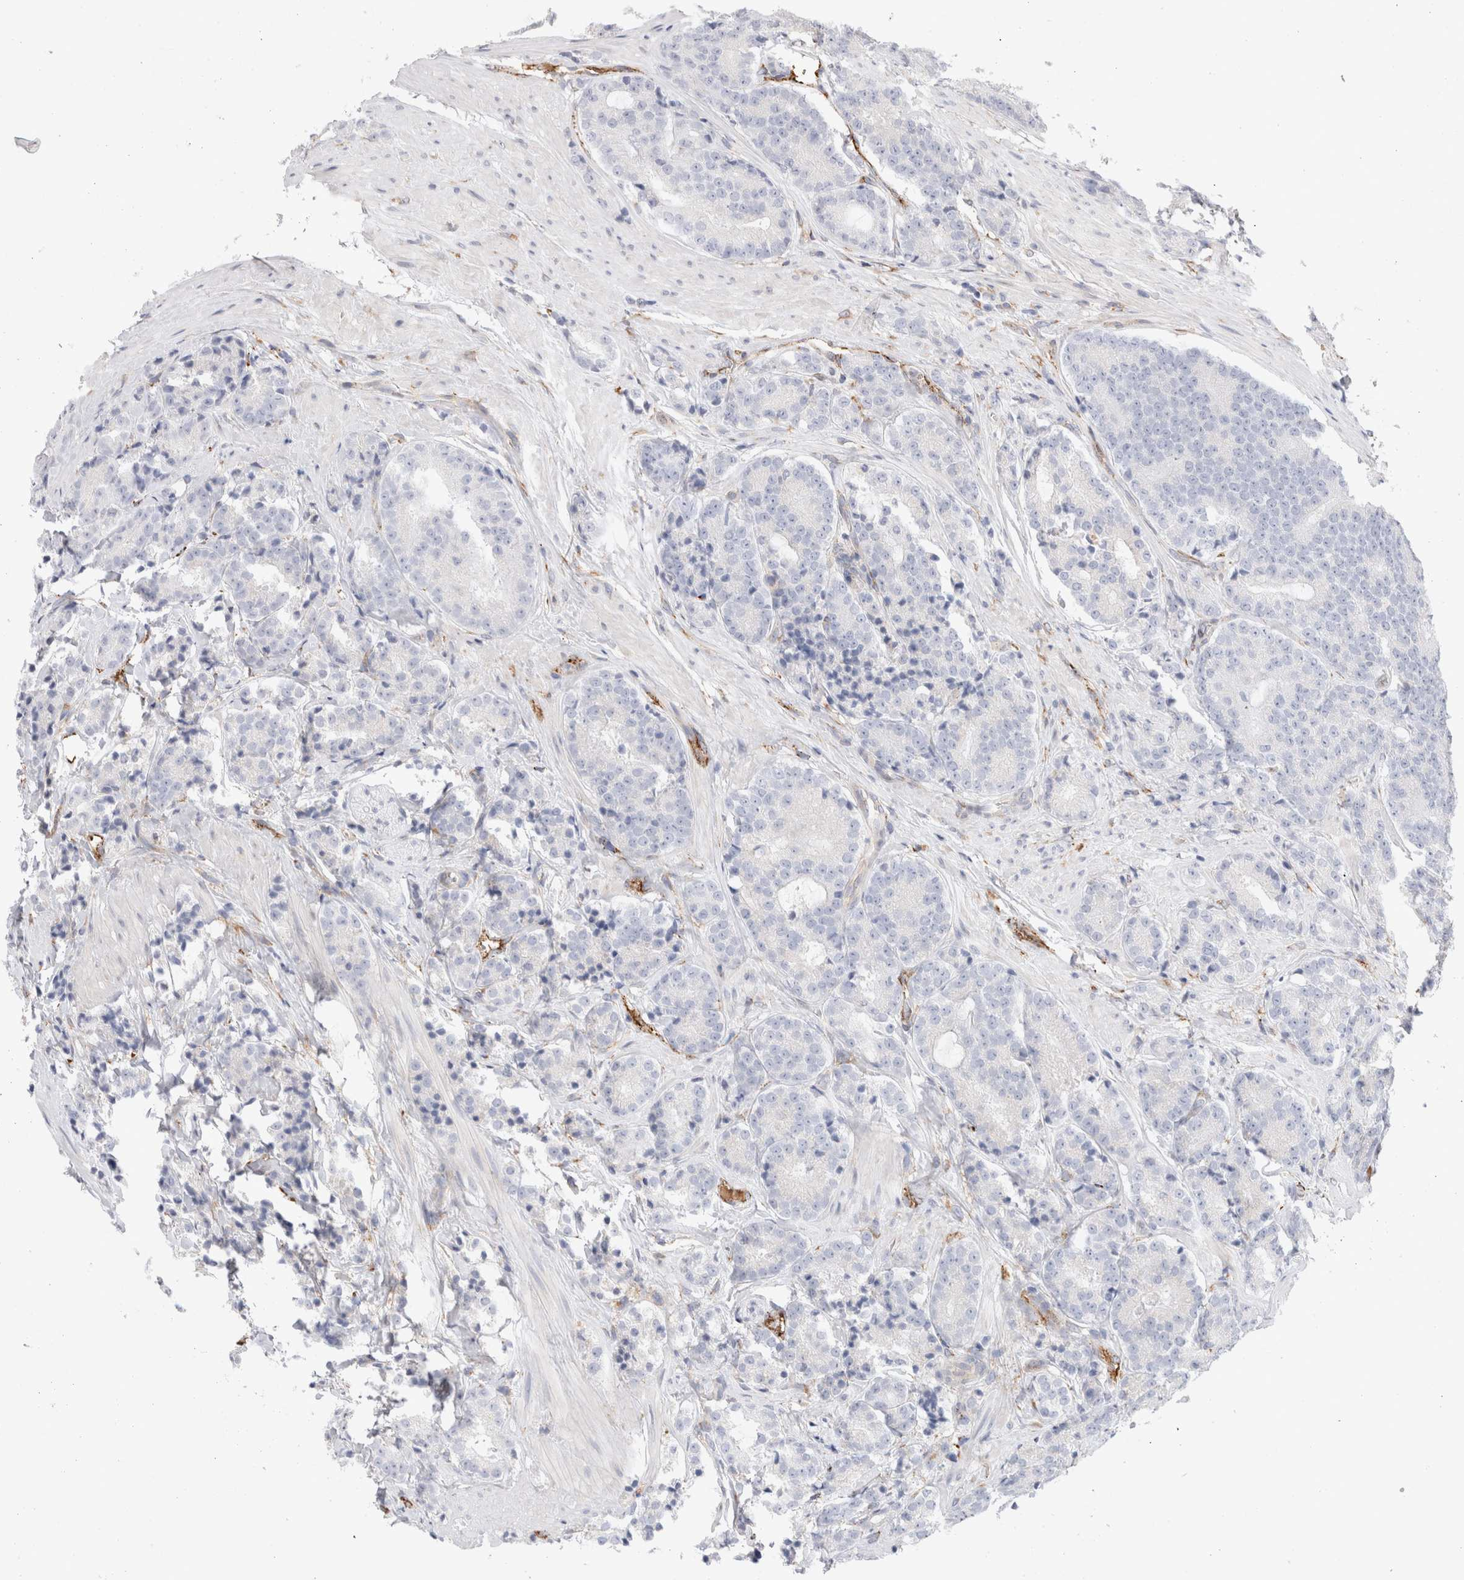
{"staining": {"intensity": "negative", "quantity": "none", "location": "none"}, "tissue": "prostate cancer", "cell_type": "Tumor cells", "image_type": "cancer", "snomed": [{"axis": "morphology", "description": "Adenocarcinoma, High grade"}, {"axis": "topography", "description": "Prostate"}], "caption": "Prostate cancer (high-grade adenocarcinoma) was stained to show a protein in brown. There is no significant staining in tumor cells.", "gene": "CNPY4", "patient": {"sex": "male", "age": 61}}